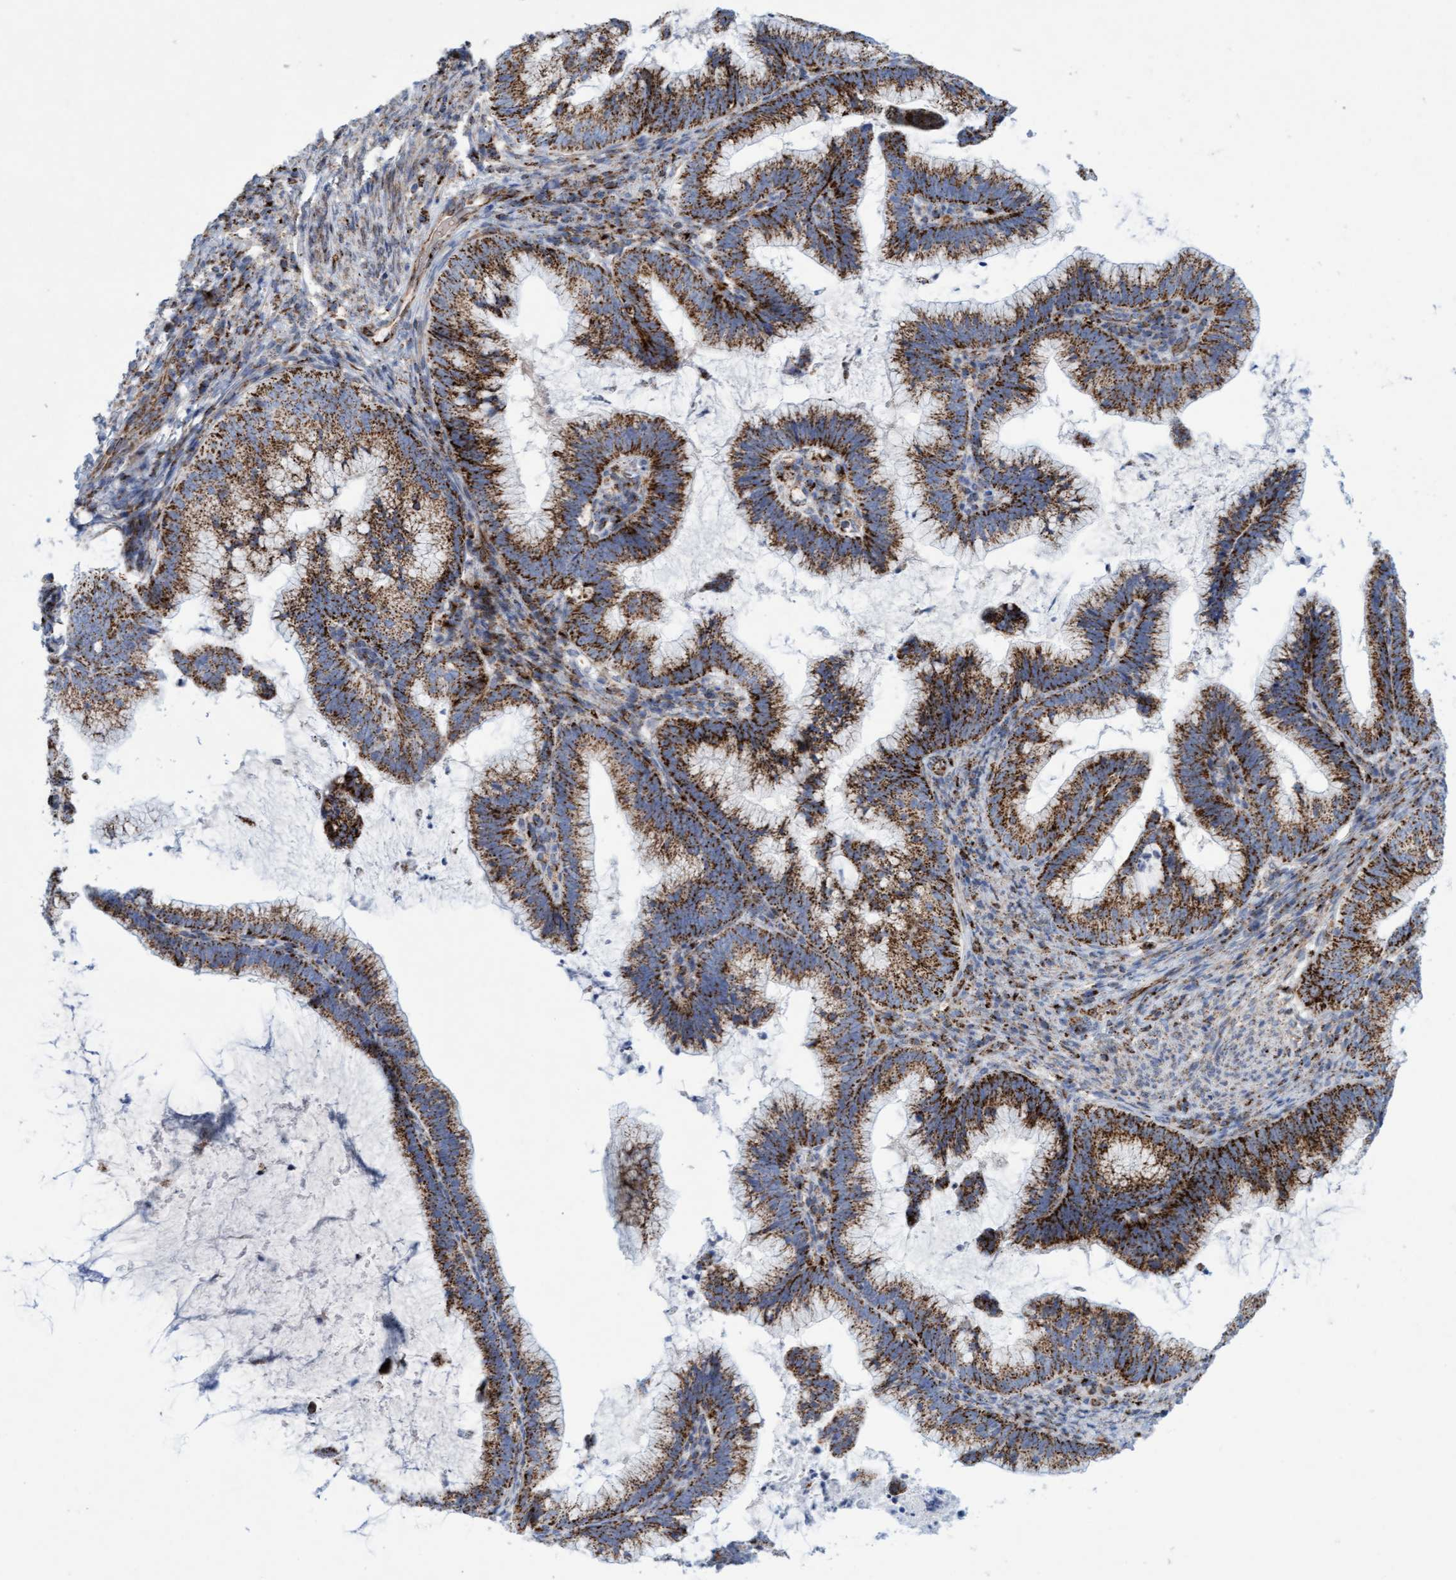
{"staining": {"intensity": "strong", "quantity": ">75%", "location": "cytoplasmic/membranous"}, "tissue": "cervical cancer", "cell_type": "Tumor cells", "image_type": "cancer", "snomed": [{"axis": "morphology", "description": "Adenocarcinoma, NOS"}, {"axis": "topography", "description": "Cervix"}], "caption": "IHC photomicrograph of human cervical cancer stained for a protein (brown), which demonstrates high levels of strong cytoplasmic/membranous positivity in approximately >75% of tumor cells.", "gene": "GGTA1", "patient": {"sex": "female", "age": 36}}